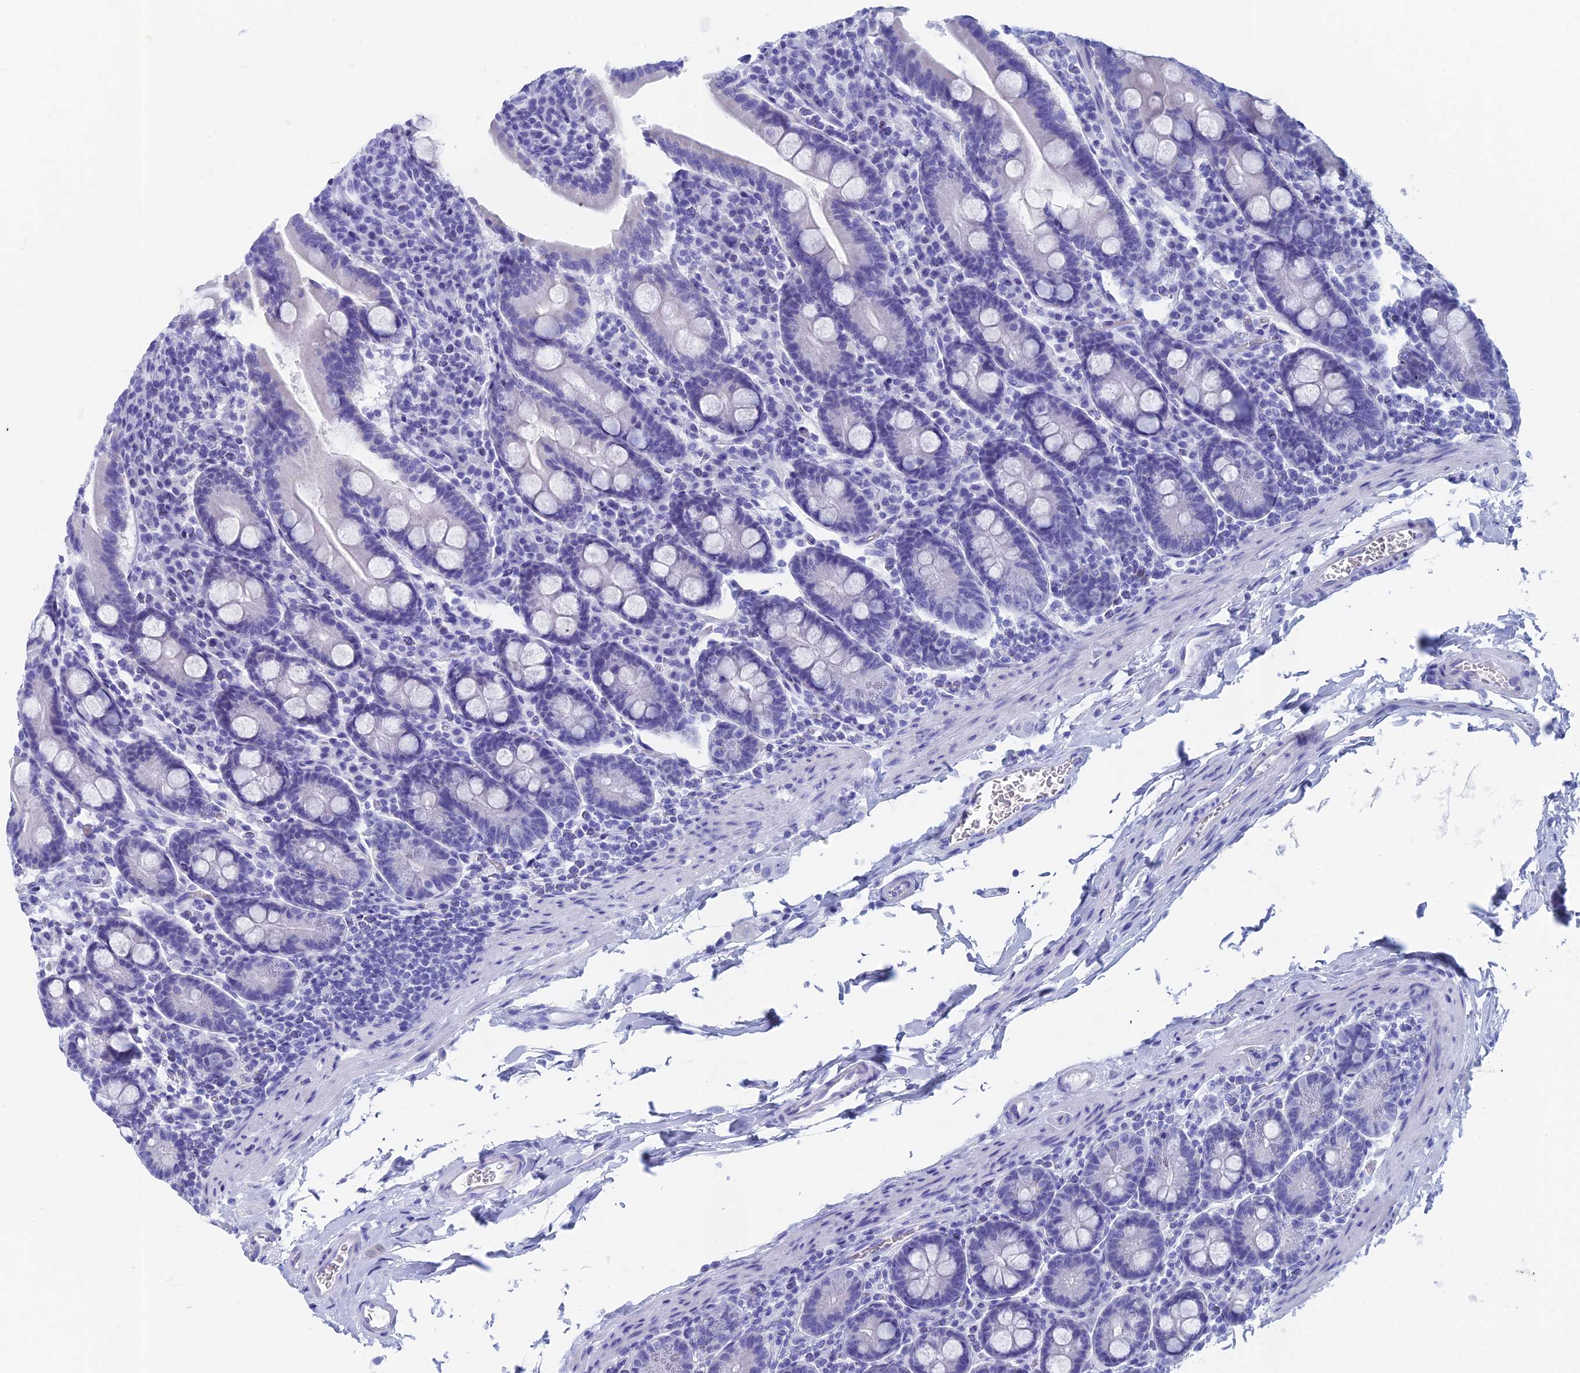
{"staining": {"intensity": "negative", "quantity": "none", "location": "none"}, "tissue": "duodenum", "cell_type": "Glandular cells", "image_type": "normal", "snomed": [{"axis": "morphology", "description": "Normal tissue, NOS"}, {"axis": "topography", "description": "Duodenum"}], "caption": "DAB (3,3'-diaminobenzidine) immunohistochemical staining of unremarkable human duodenum exhibits no significant staining in glandular cells. (Brightfield microscopy of DAB (3,3'-diaminobenzidine) immunohistochemistry (IHC) at high magnification).", "gene": "CAPS", "patient": {"sex": "male", "age": 35}}